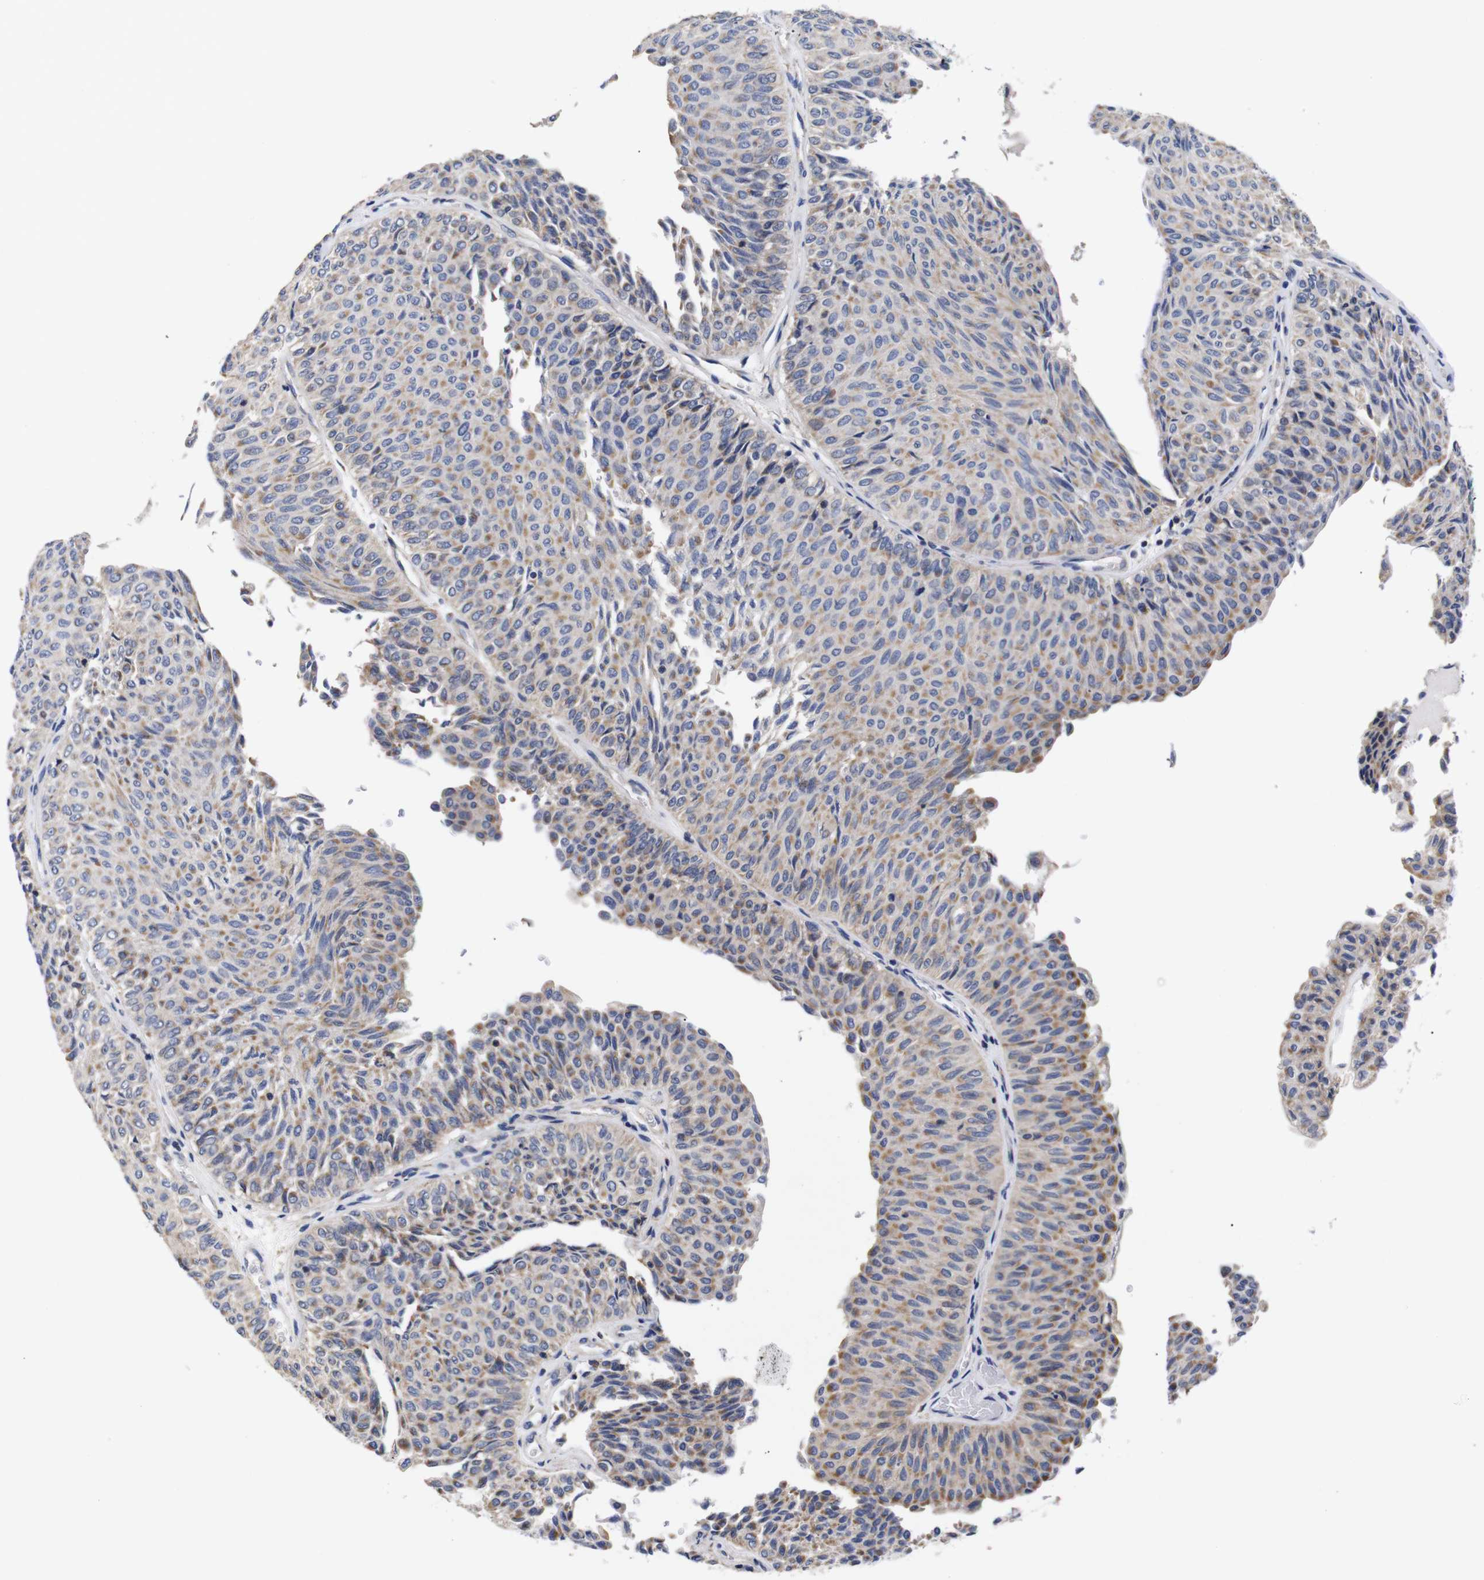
{"staining": {"intensity": "weak", "quantity": "25%-75%", "location": "cytoplasmic/membranous"}, "tissue": "urothelial cancer", "cell_type": "Tumor cells", "image_type": "cancer", "snomed": [{"axis": "morphology", "description": "Urothelial carcinoma, Low grade"}, {"axis": "topography", "description": "Urinary bladder"}], "caption": "Weak cytoplasmic/membranous protein expression is present in about 25%-75% of tumor cells in urothelial carcinoma (low-grade). The protein is stained brown, and the nuclei are stained in blue (DAB (3,3'-diaminobenzidine) IHC with brightfield microscopy, high magnification).", "gene": "OPN3", "patient": {"sex": "male", "age": 78}}